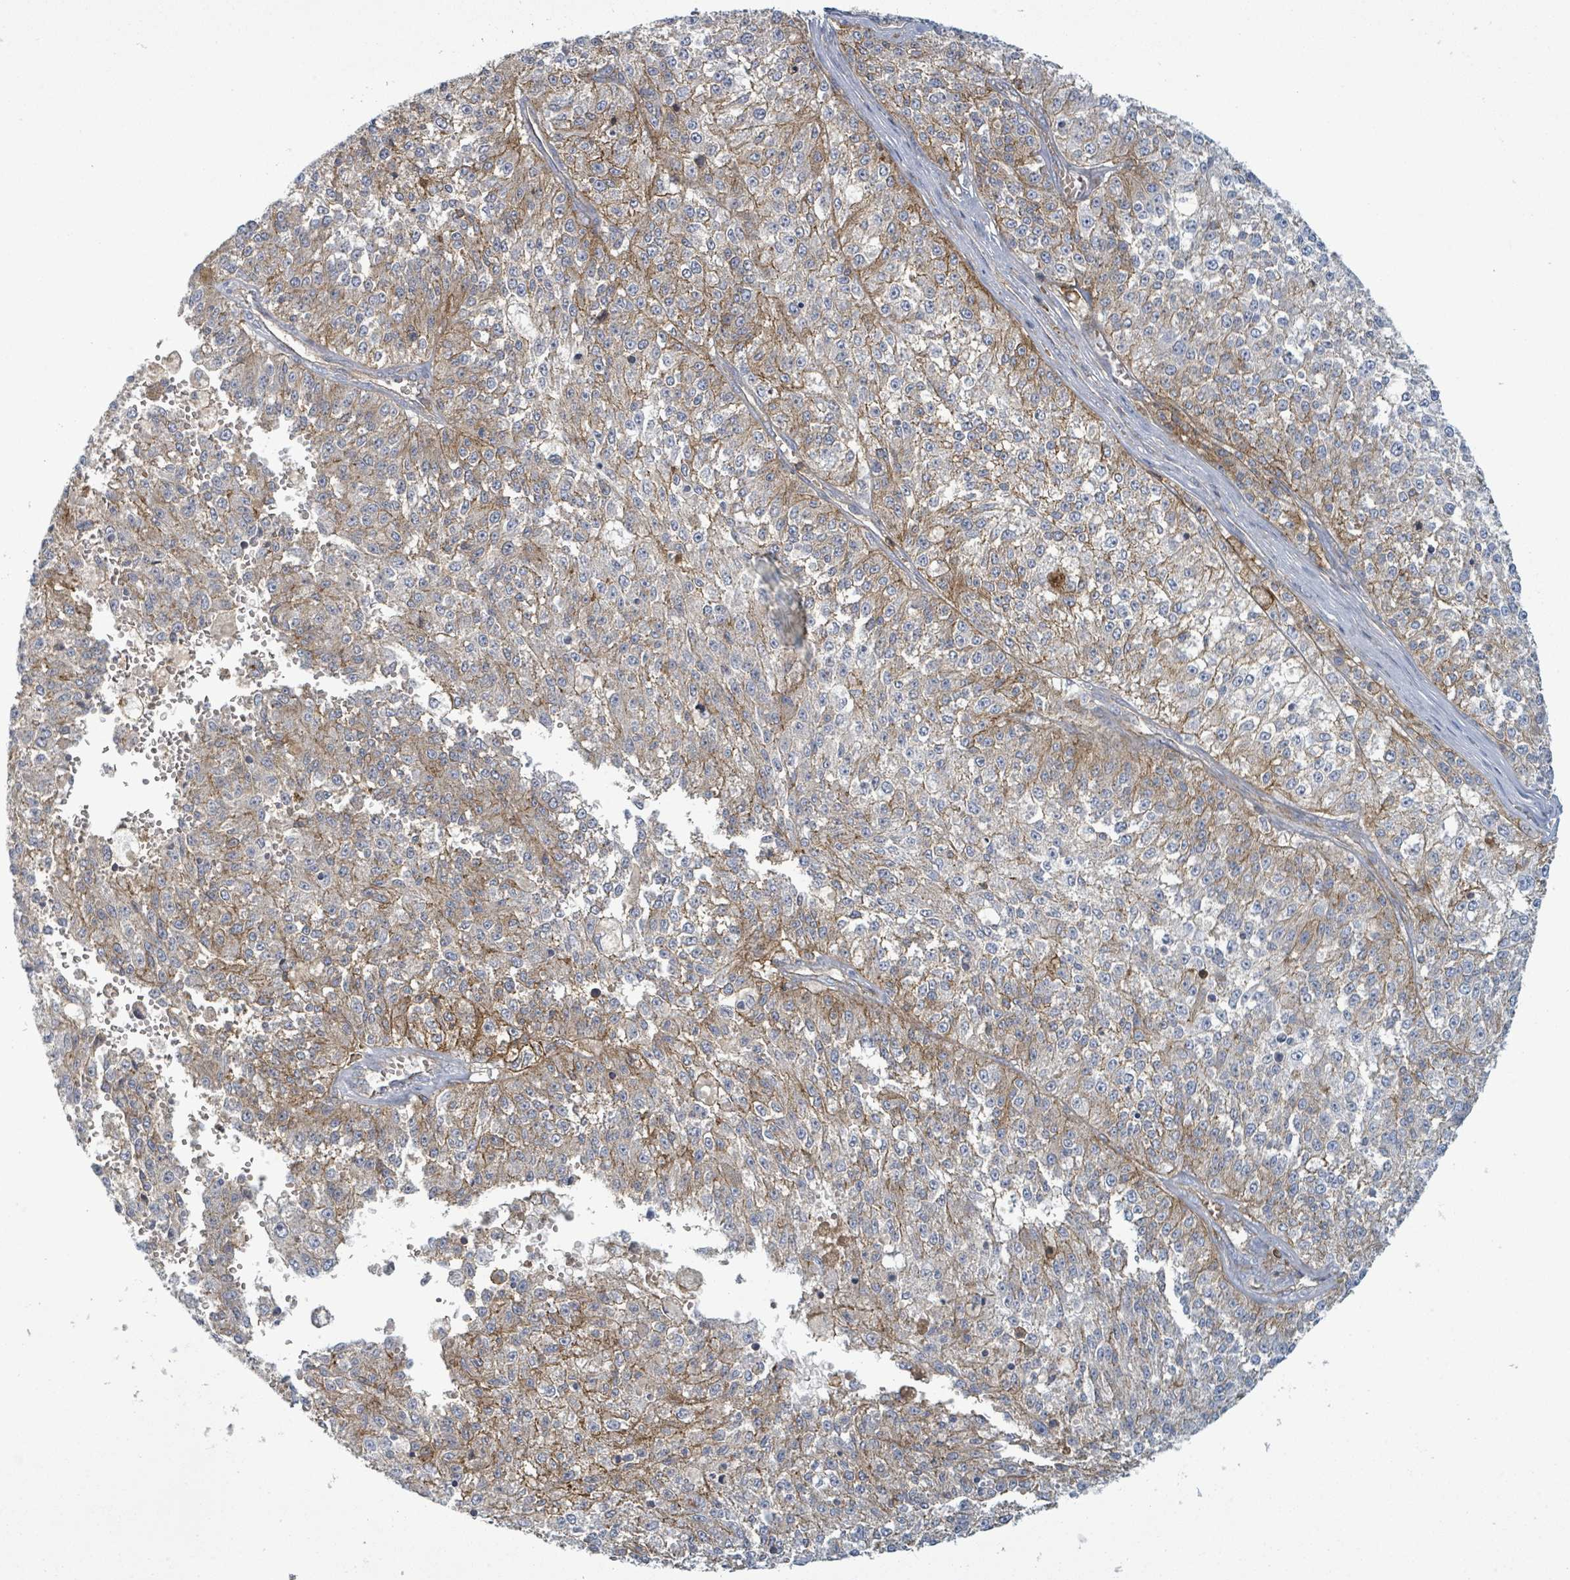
{"staining": {"intensity": "moderate", "quantity": "<25%", "location": "cytoplasmic/membranous"}, "tissue": "melanoma", "cell_type": "Tumor cells", "image_type": "cancer", "snomed": [{"axis": "morphology", "description": "Malignant melanoma, NOS"}, {"axis": "topography", "description": "Skin"}], "caption": "About <25% of tumor cells in human malignant melanoma display moderate cytoplasmic/membranous protein staining as visualized by brown immunohistochemical staining.", "gene": "TNFRSF14", "patient": {"sex": "female", "age": 64}}